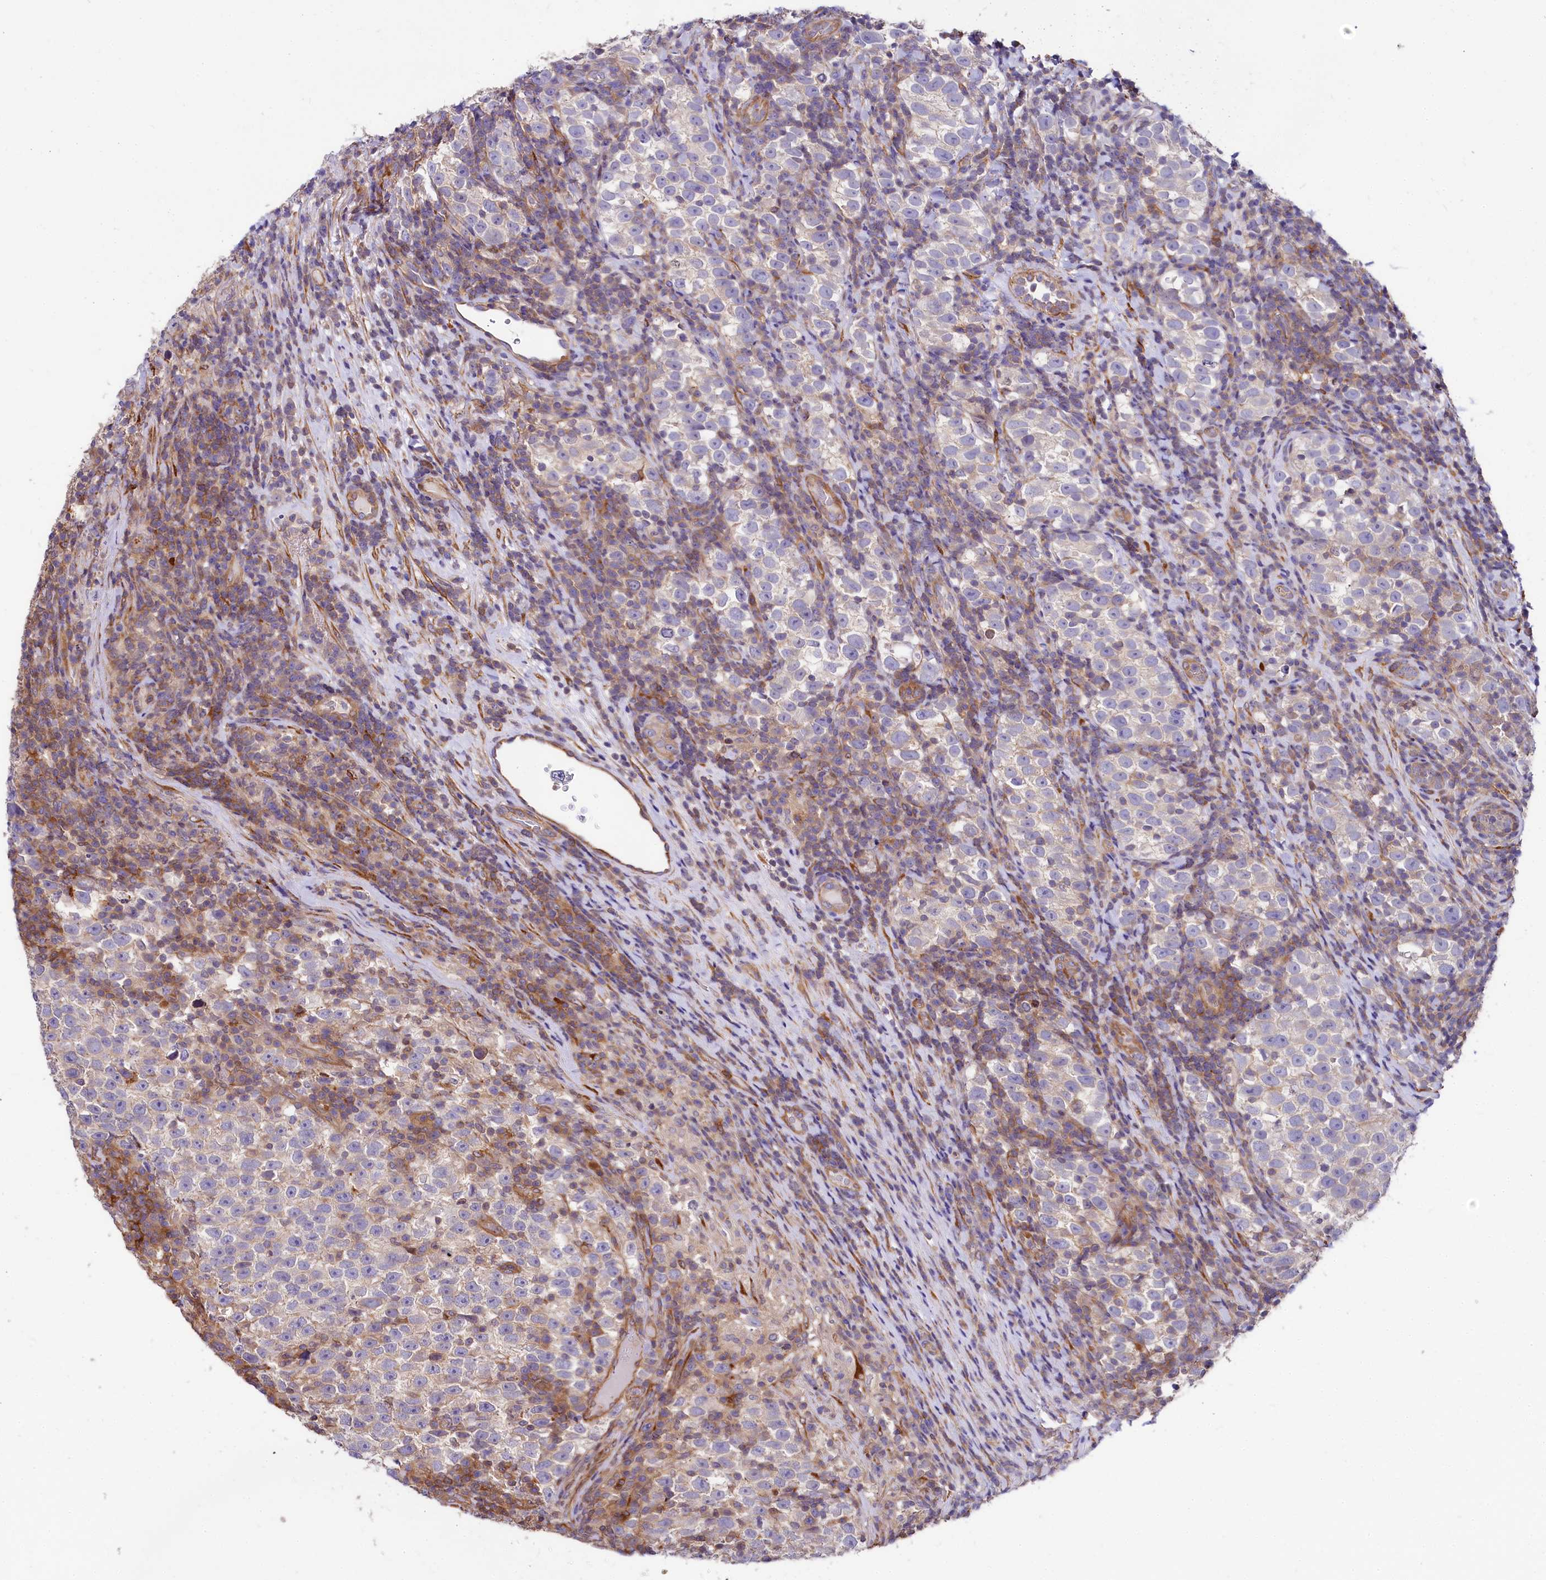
{"staining": {"intensity": "weak", "quantity": "<25%", "location": "cytoplasmic/membranous"}, "tissue": "testis cancer", "cell_type": "Tumor cells", "image_type": "cancer", "snomed": [{"axis": "morphology", "description": "Normal tissue, NOS"}, {"axis": "morphology", "description": "Seminoma, NOS"}, {"axis": "topography", "description": "Testis"}], "caption": "DAB (3,3'-diaminobenzidine) immunohistochemical staining of testis cancer (seminoma) exhibits no significant staining in tumor cells.", "gene": "FCHSD2", "patient": {"sex": "male", "age": 43}}